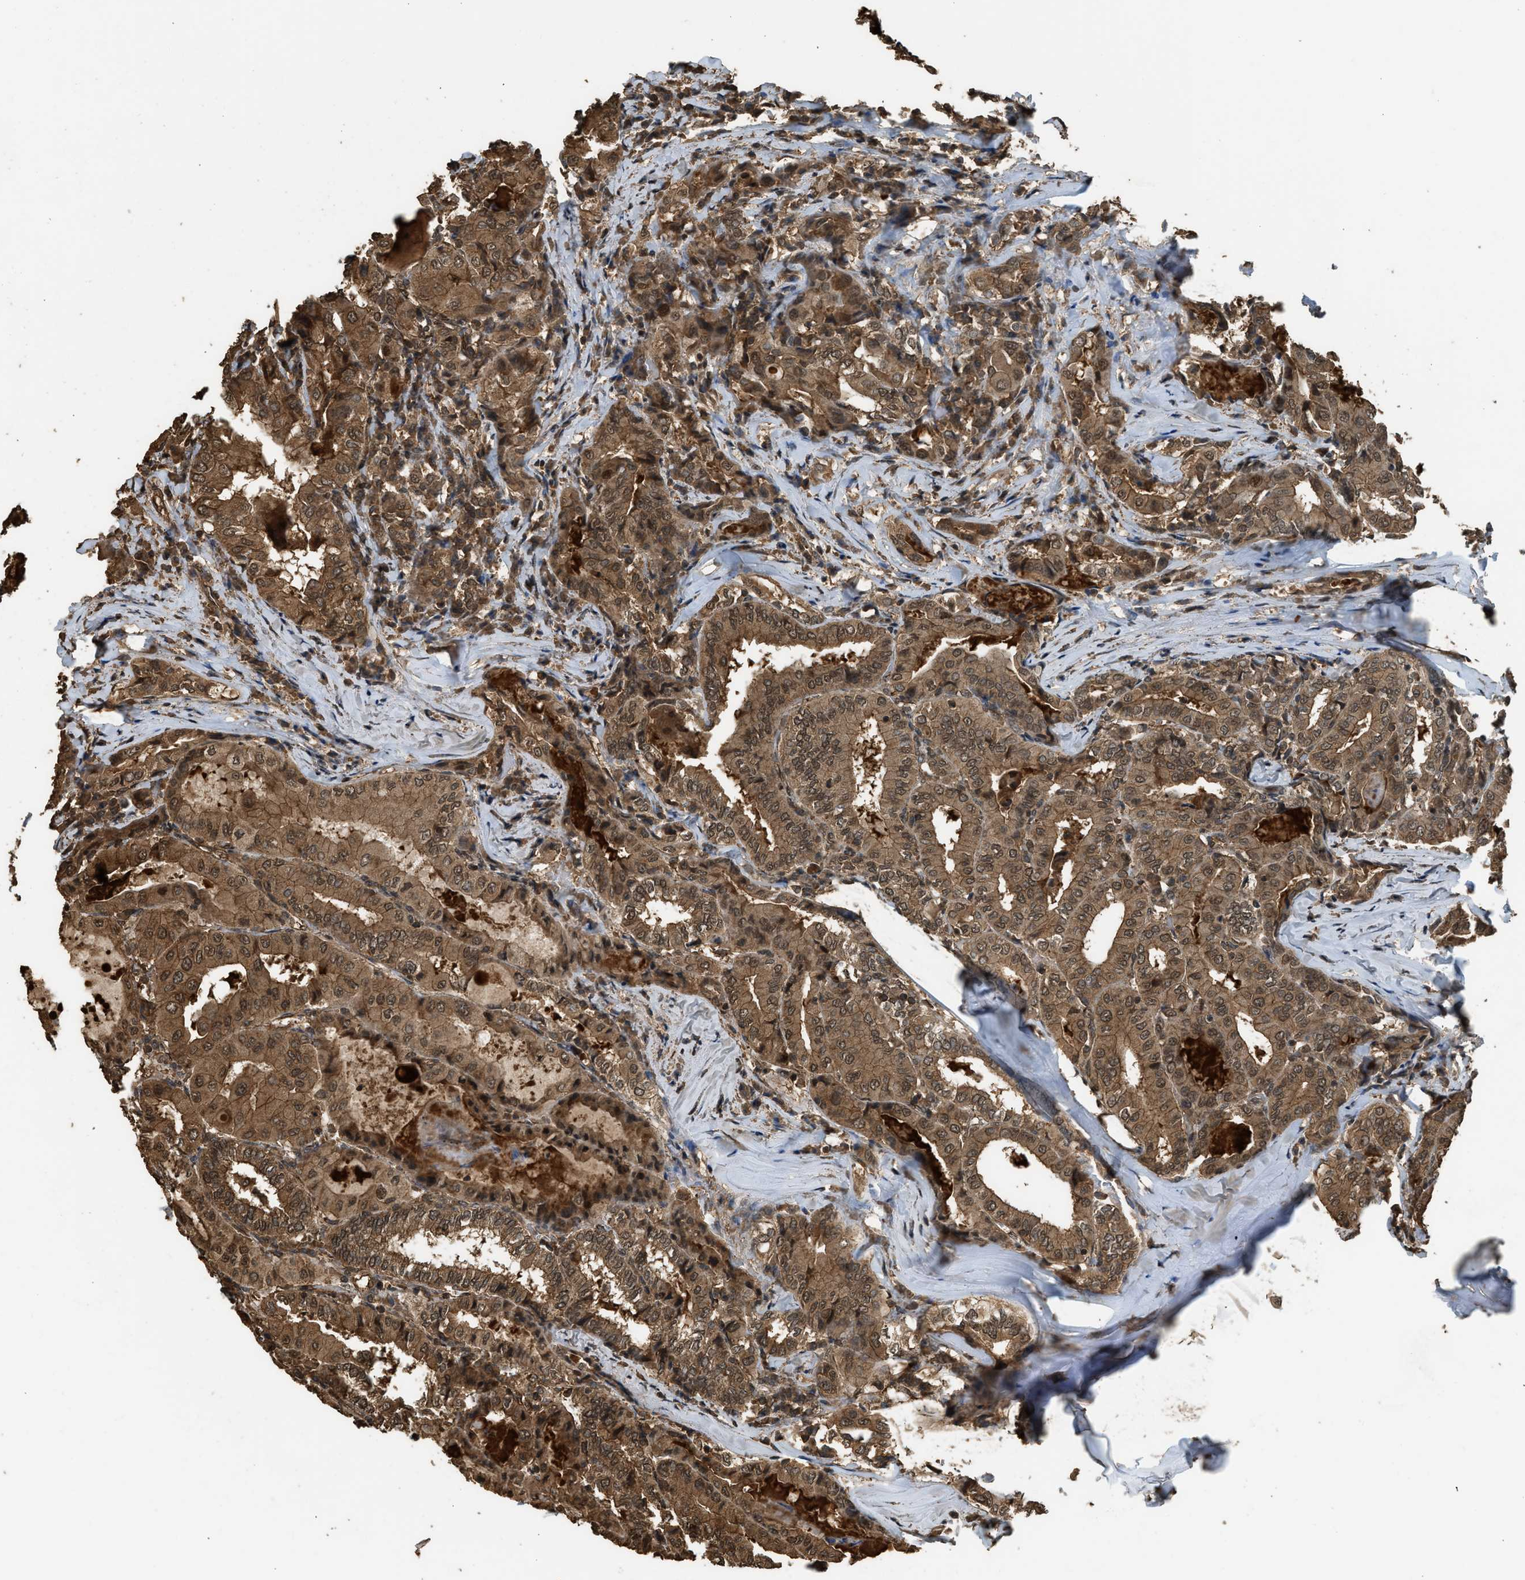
{"staining": {"intensity": "moderate", "quantity": ">75%", "location": "cytoplasmic/membranous,nuclear"}, "tissue": "thyroid cancer", "cell_type": "Tumor cells", "image_type": "cancer", "snomed": [{"axis": "morphology", "description": "Papillary adenocarcinoma, NOS"}, {"axis": "topography", "description": "Thyroid gland"}], "caption": "Protein expression analysis of thyroid cancer displays moderate cytoplasmic/membranous and nuclear staining in about >75% of tumor cells.", "gene": "MYBL2", "patient": {"sex": "female", "age": 42}}